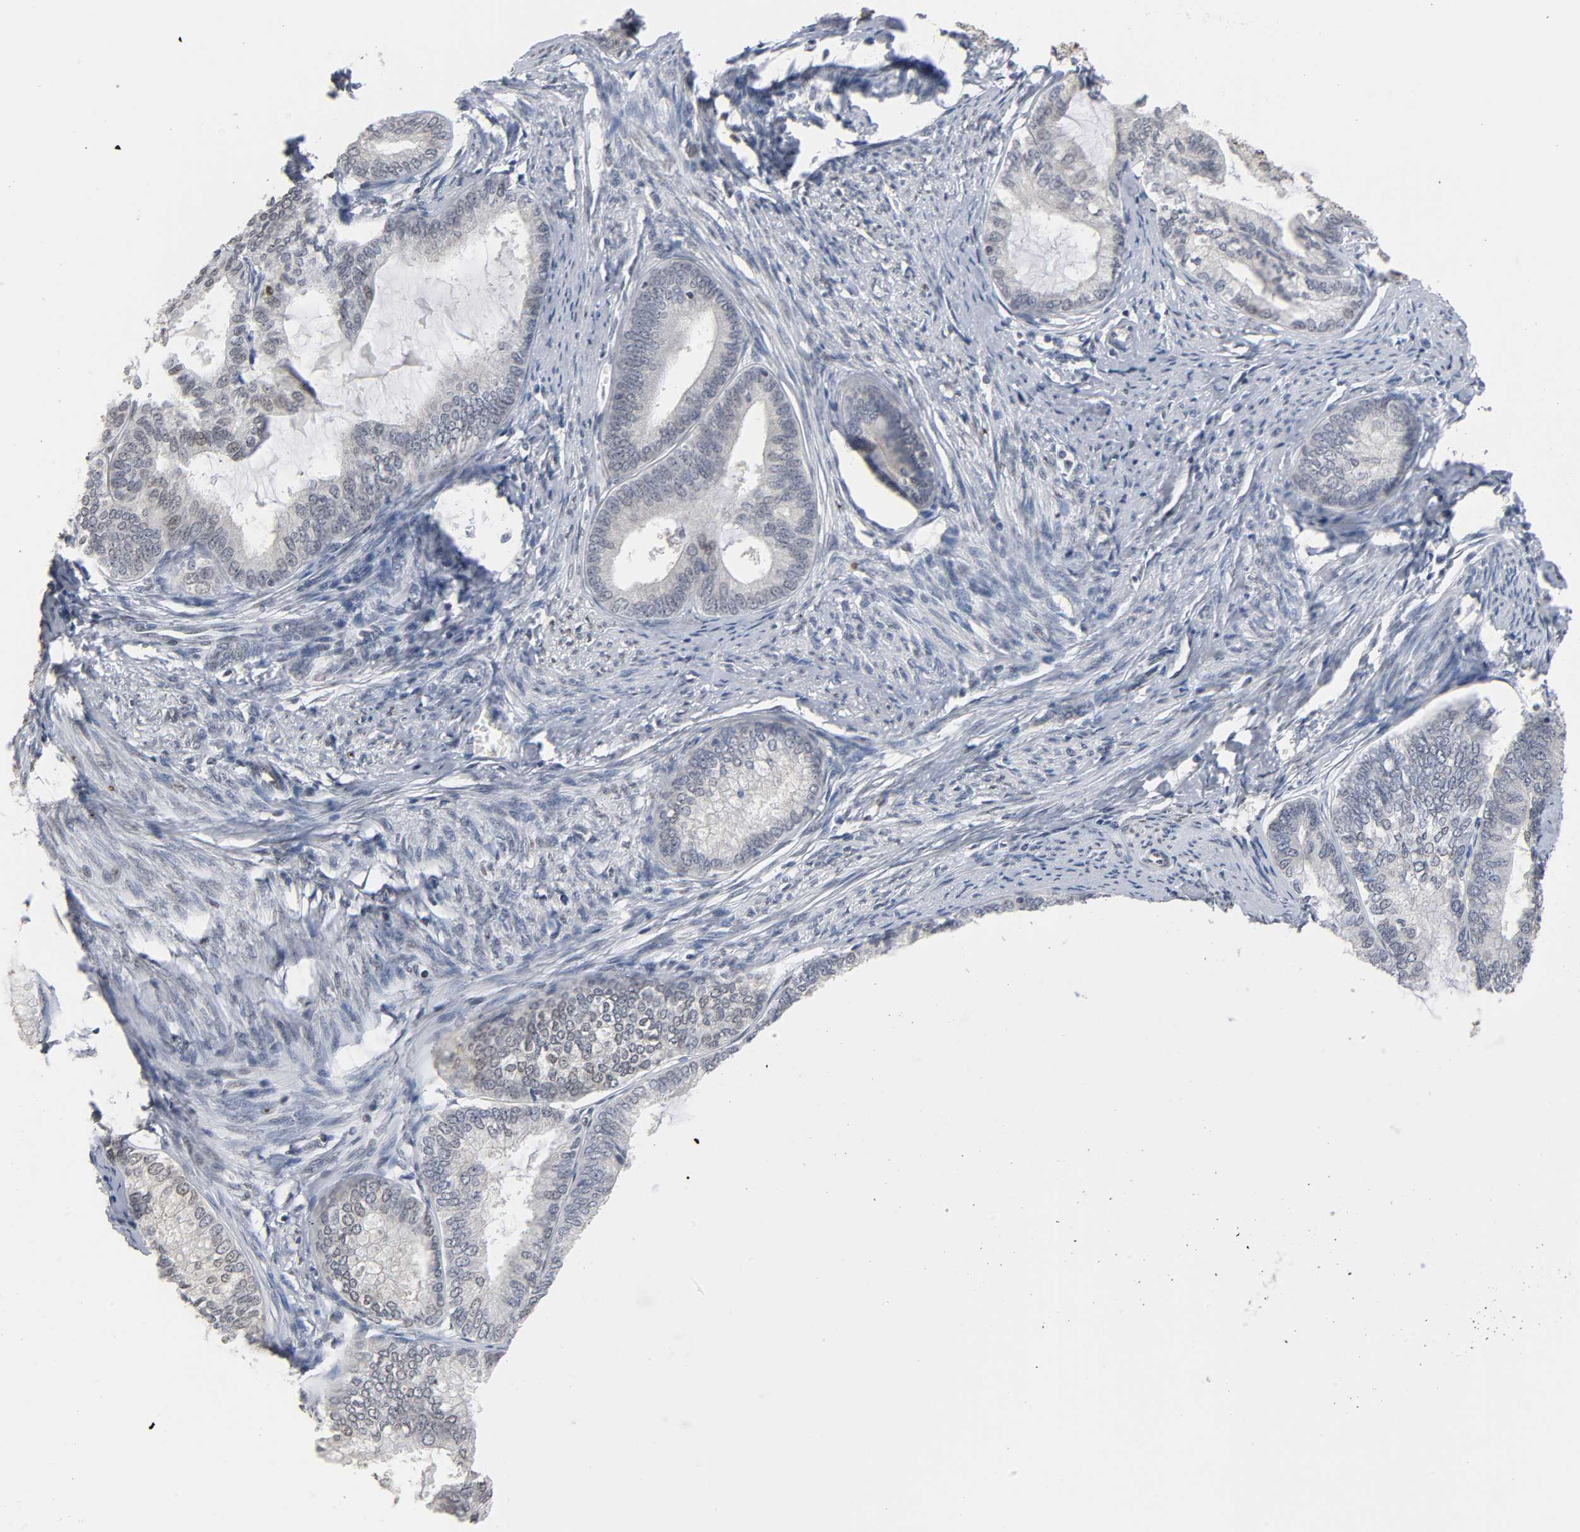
{"staining": {"intensity": "negative", "quantity": "none", "location": "none"}, "tissue": "endometrial cancer", "cell_type": "Tumor cells", "image_type": "cancer", "snomed": [{"axis": "morphology", "description": "Adenocarcinoma, NOS"}, {"axis": "topography", "description": "Endometrium"}], "caption": "An immunohistochemistry (IHC) image of endometrial cancer (adenocarcinoma) is shown. There is no staining in tumor cells of endometrial cancer (adenocarcinoma). The staining is performed using DAB (3,3'-diaminobenzidine) brown chromogen with nuclei counter-stained in using hematoxylin.", "gene": "SUMO1", "patient": {"sex": "female", "age": 86}}